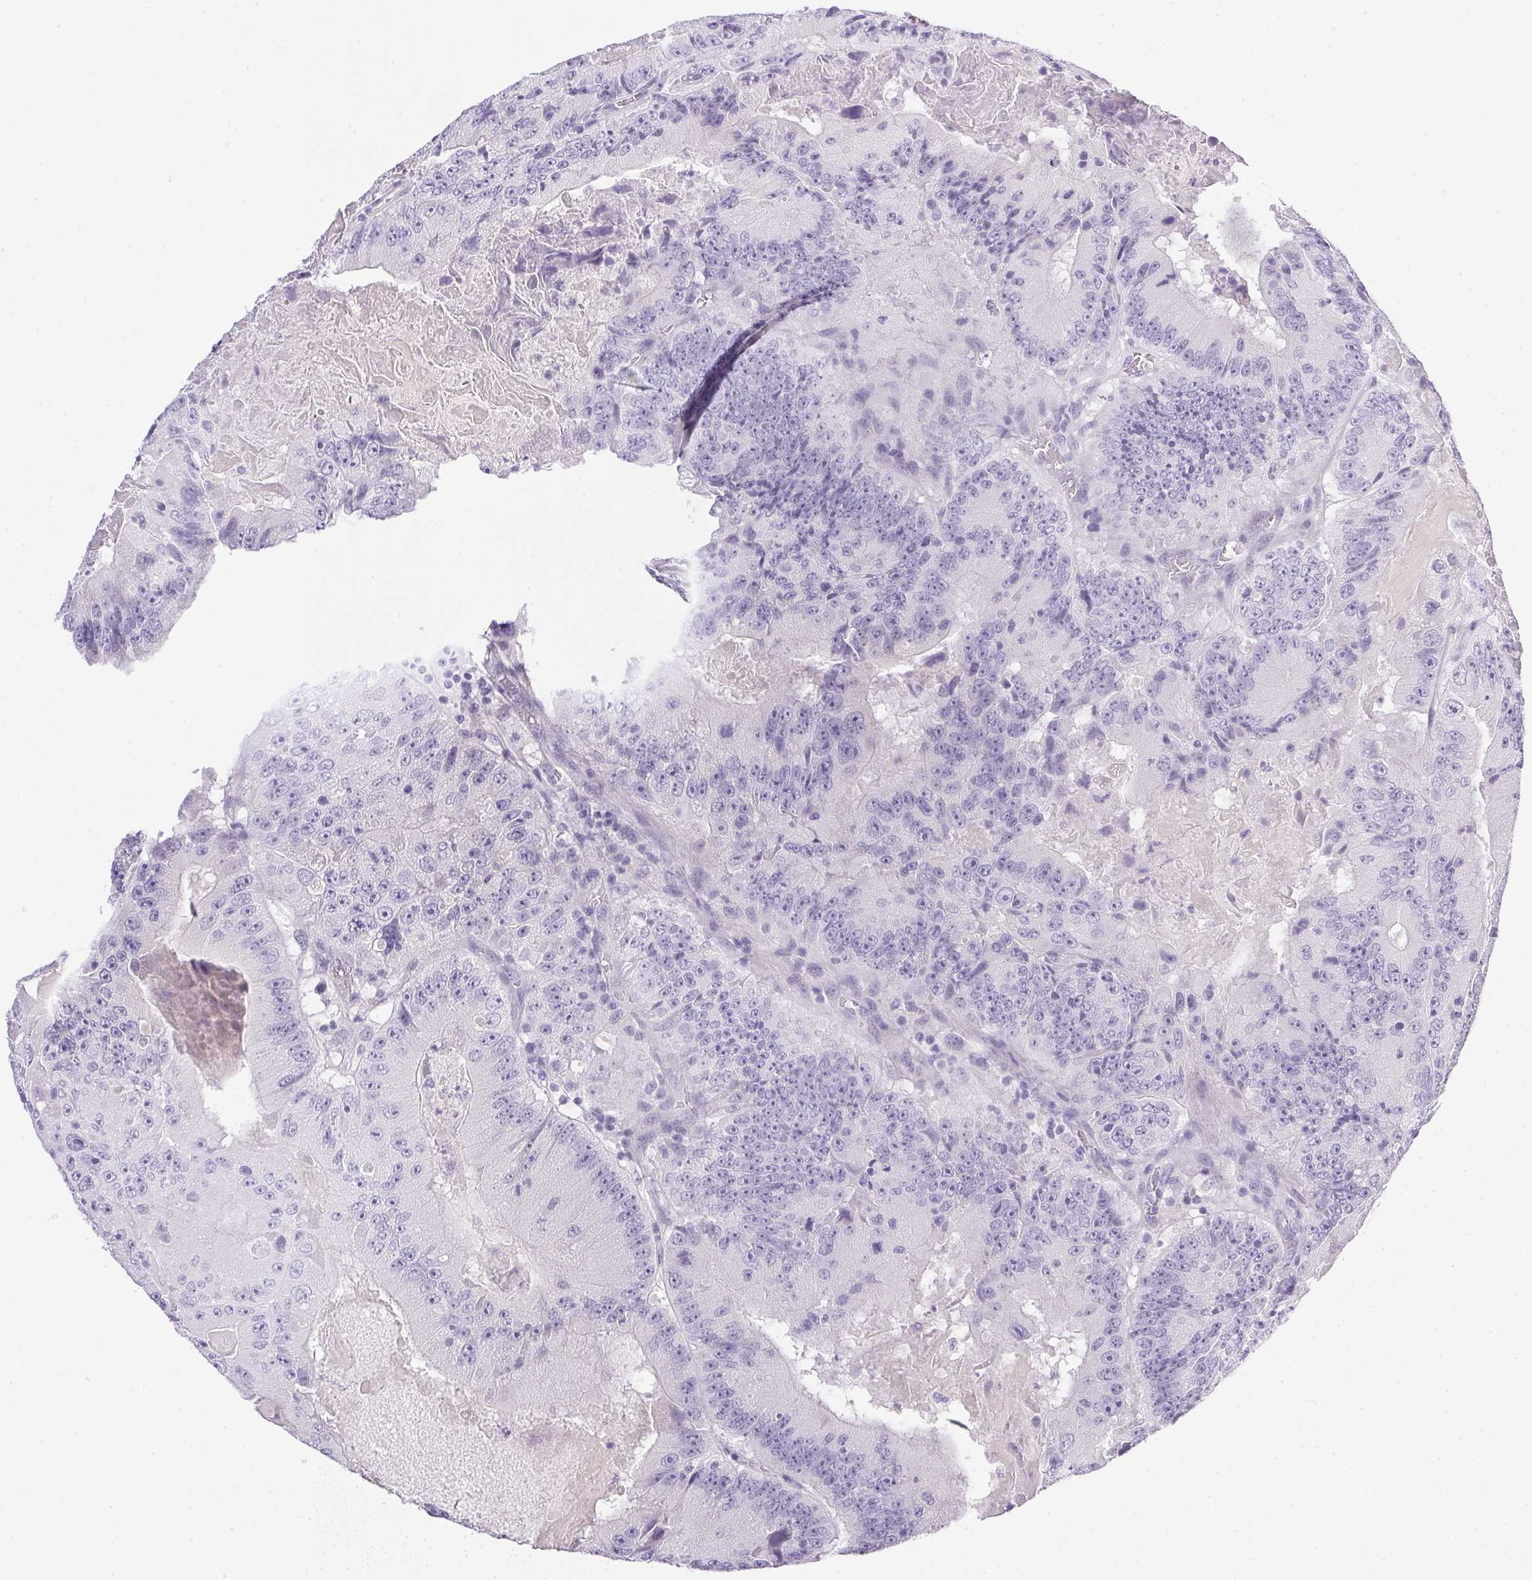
{"staining": {"intensity": "negative", "quantity": "none", "location": "none"}, "tissue": "colorectal cancer", "cell_type": "Tumor cells", "image_type": "cancer", "snomed": [{"axis": "morphology", "description": "Adenocarcinoma, NOS"}, {"axis": "topography", "description": "Colon"}], "caption": "The image reveals no staining of tumor cells in colorectal cancer (adenocarcinoma).", "gene": "ATP6V0A4", "patient": {"sex": "female", "age": 86}}